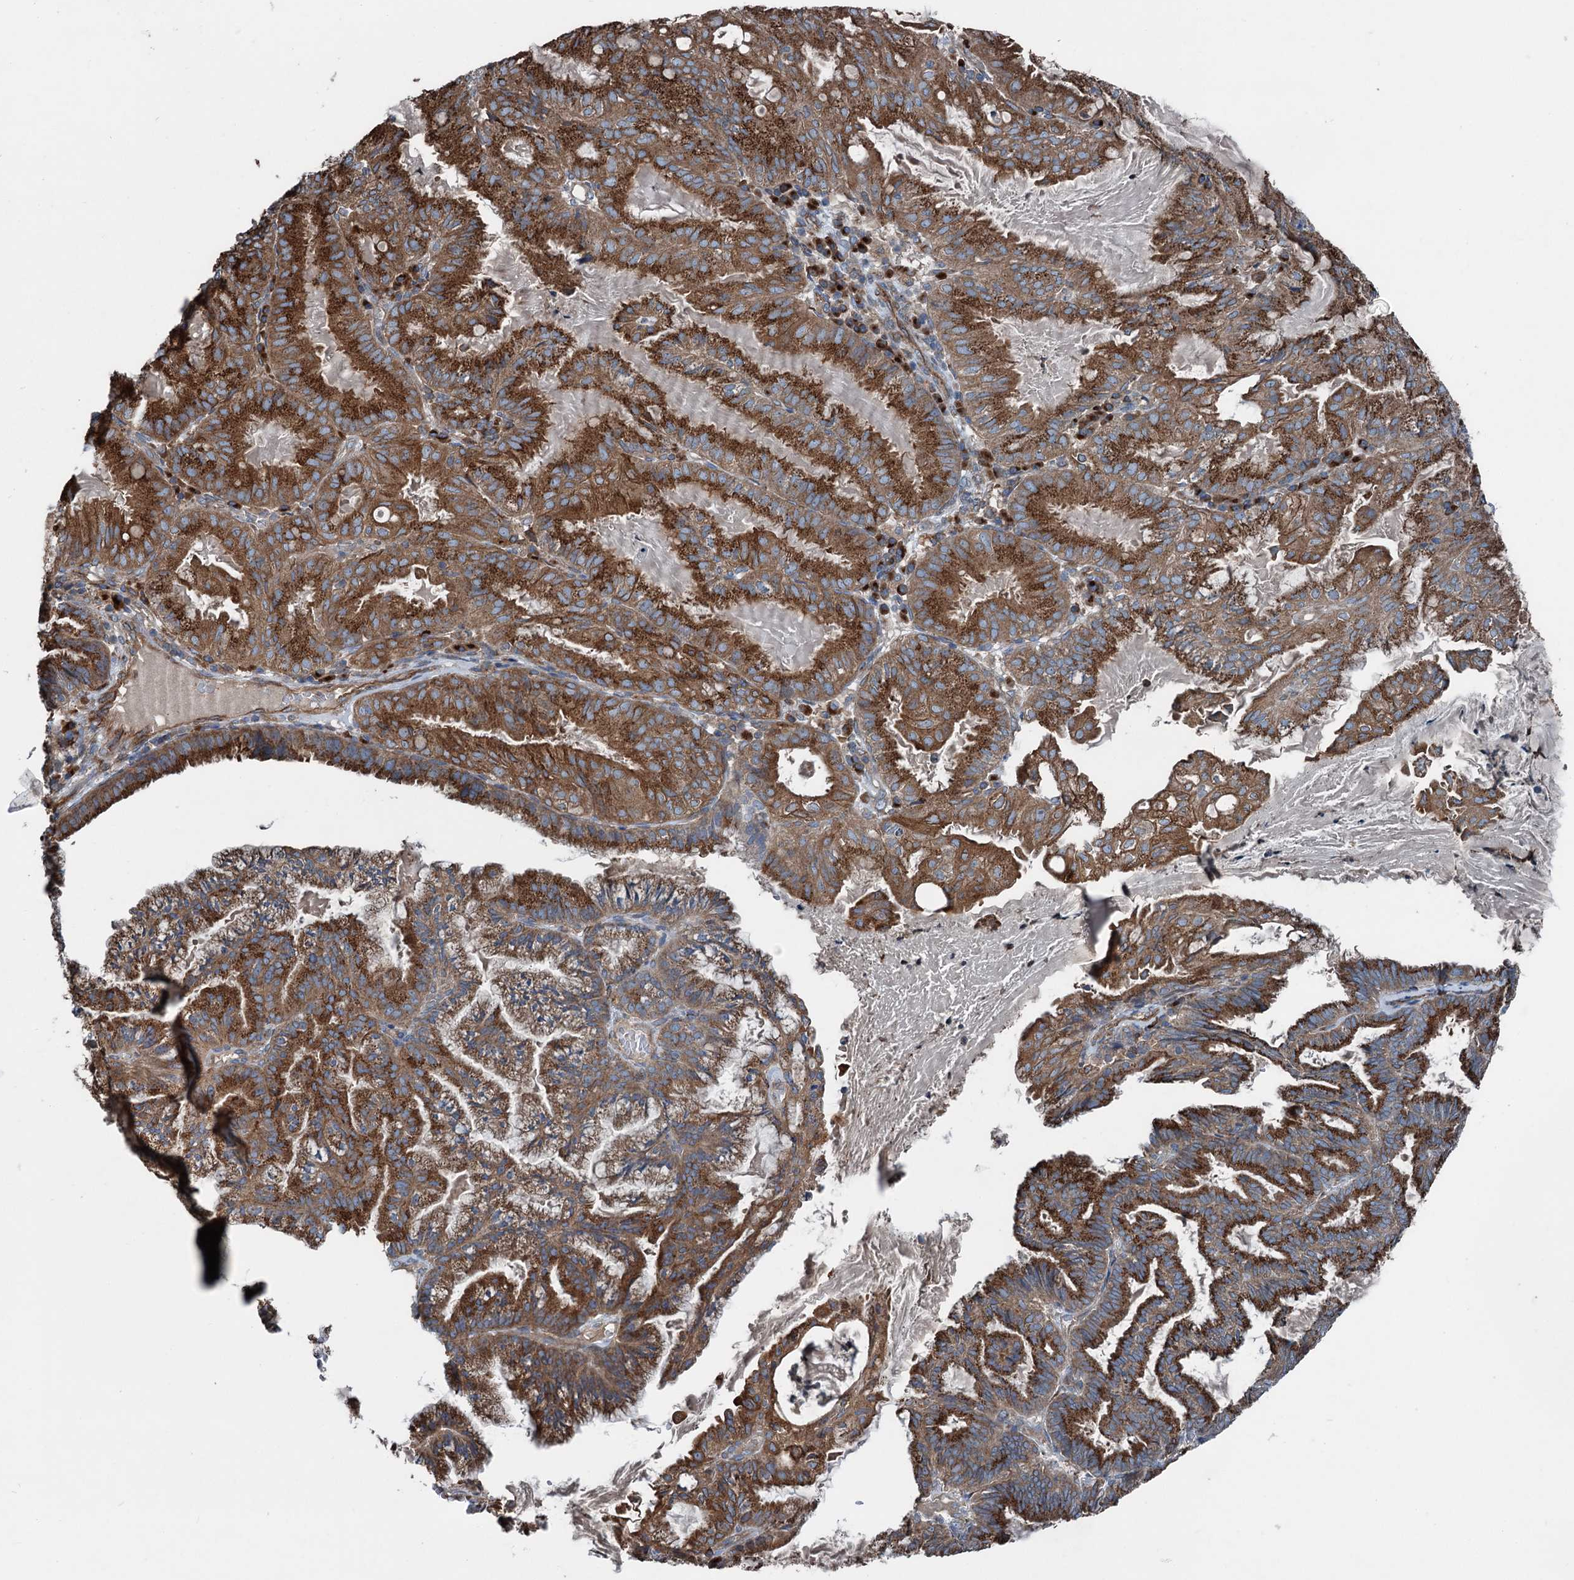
{"staining": {"intensity": "strong", "quantity": ">75%", "location": "cytoplasmic/membranous"}, "tissue": "endometrial cancer", "cell_type": "Tumor cells", "image_type": "cancer", "snomed": [{"axis": "morphology", "description": "Adenocarcinoma, NOS"}, {"axis": "topography", "description": "Endometrium"}], "caption": "This micrograph reveals immunohistochemistry staining of human endometrial adenocarcinoma, with high strong cytoplasmic/membranous staining in approximately >75% of tumor cells.", "gene": "CALCOCO1", "patient": {"sex": "female", "age": 86}}